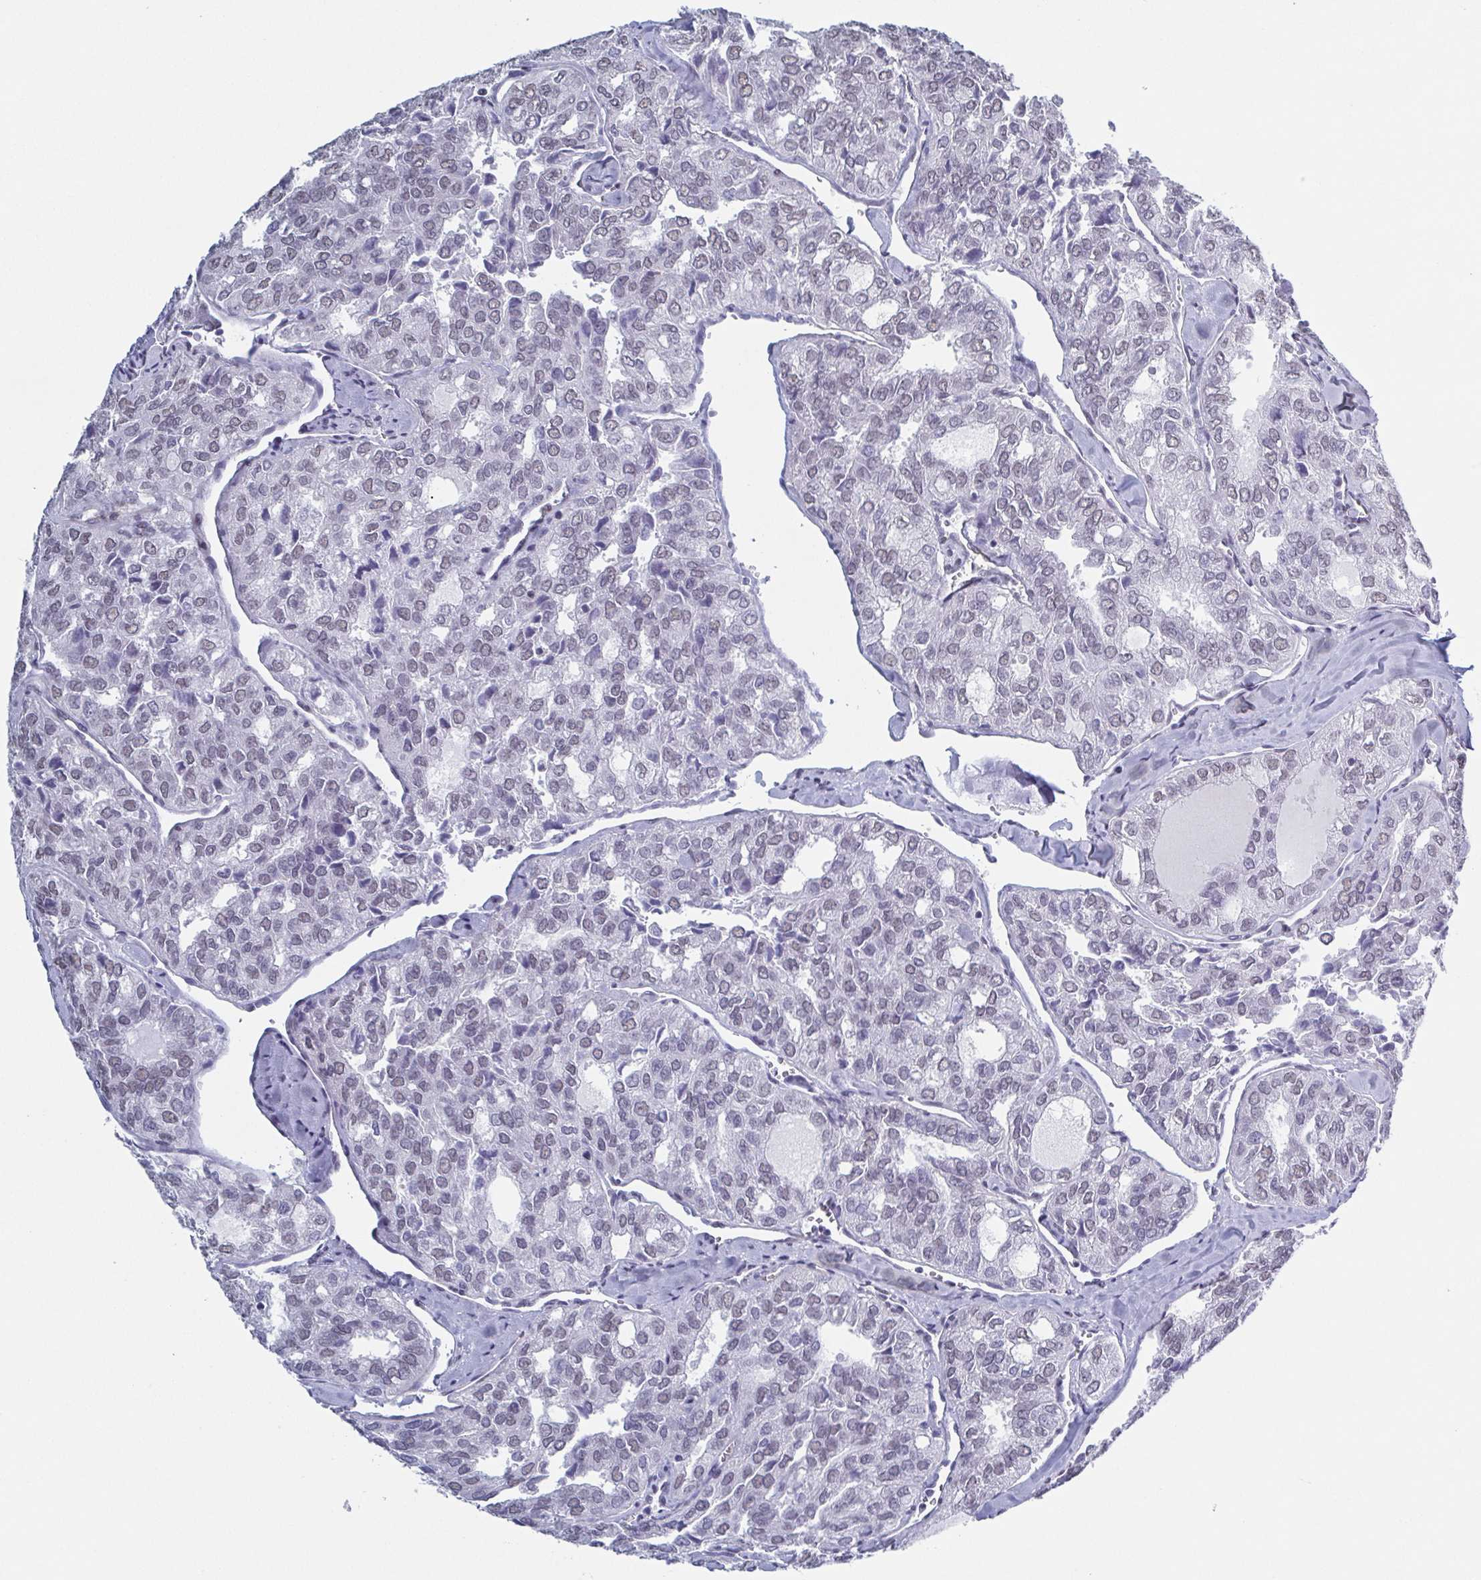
{"staining": {"intensity": "negative", "quantity": "none", "location": "none"}, "tissue": "thyroid cancer", "cell_type": "Tumor cells", "image_type": "cancer", "snomed": [{"axis": "morphology", "description": "Follicular adenoma carcinoma, NOS"}, {"axis": "topography", "description": "Thyroid gland"}], "caption": "This is a histopathology image of IHC staining of thyroid follicular adenoma carcinoma, which shows no staining in tumor cells.", "gene": "TMEM92", "patient": {"sex": "male", "age": 75}}